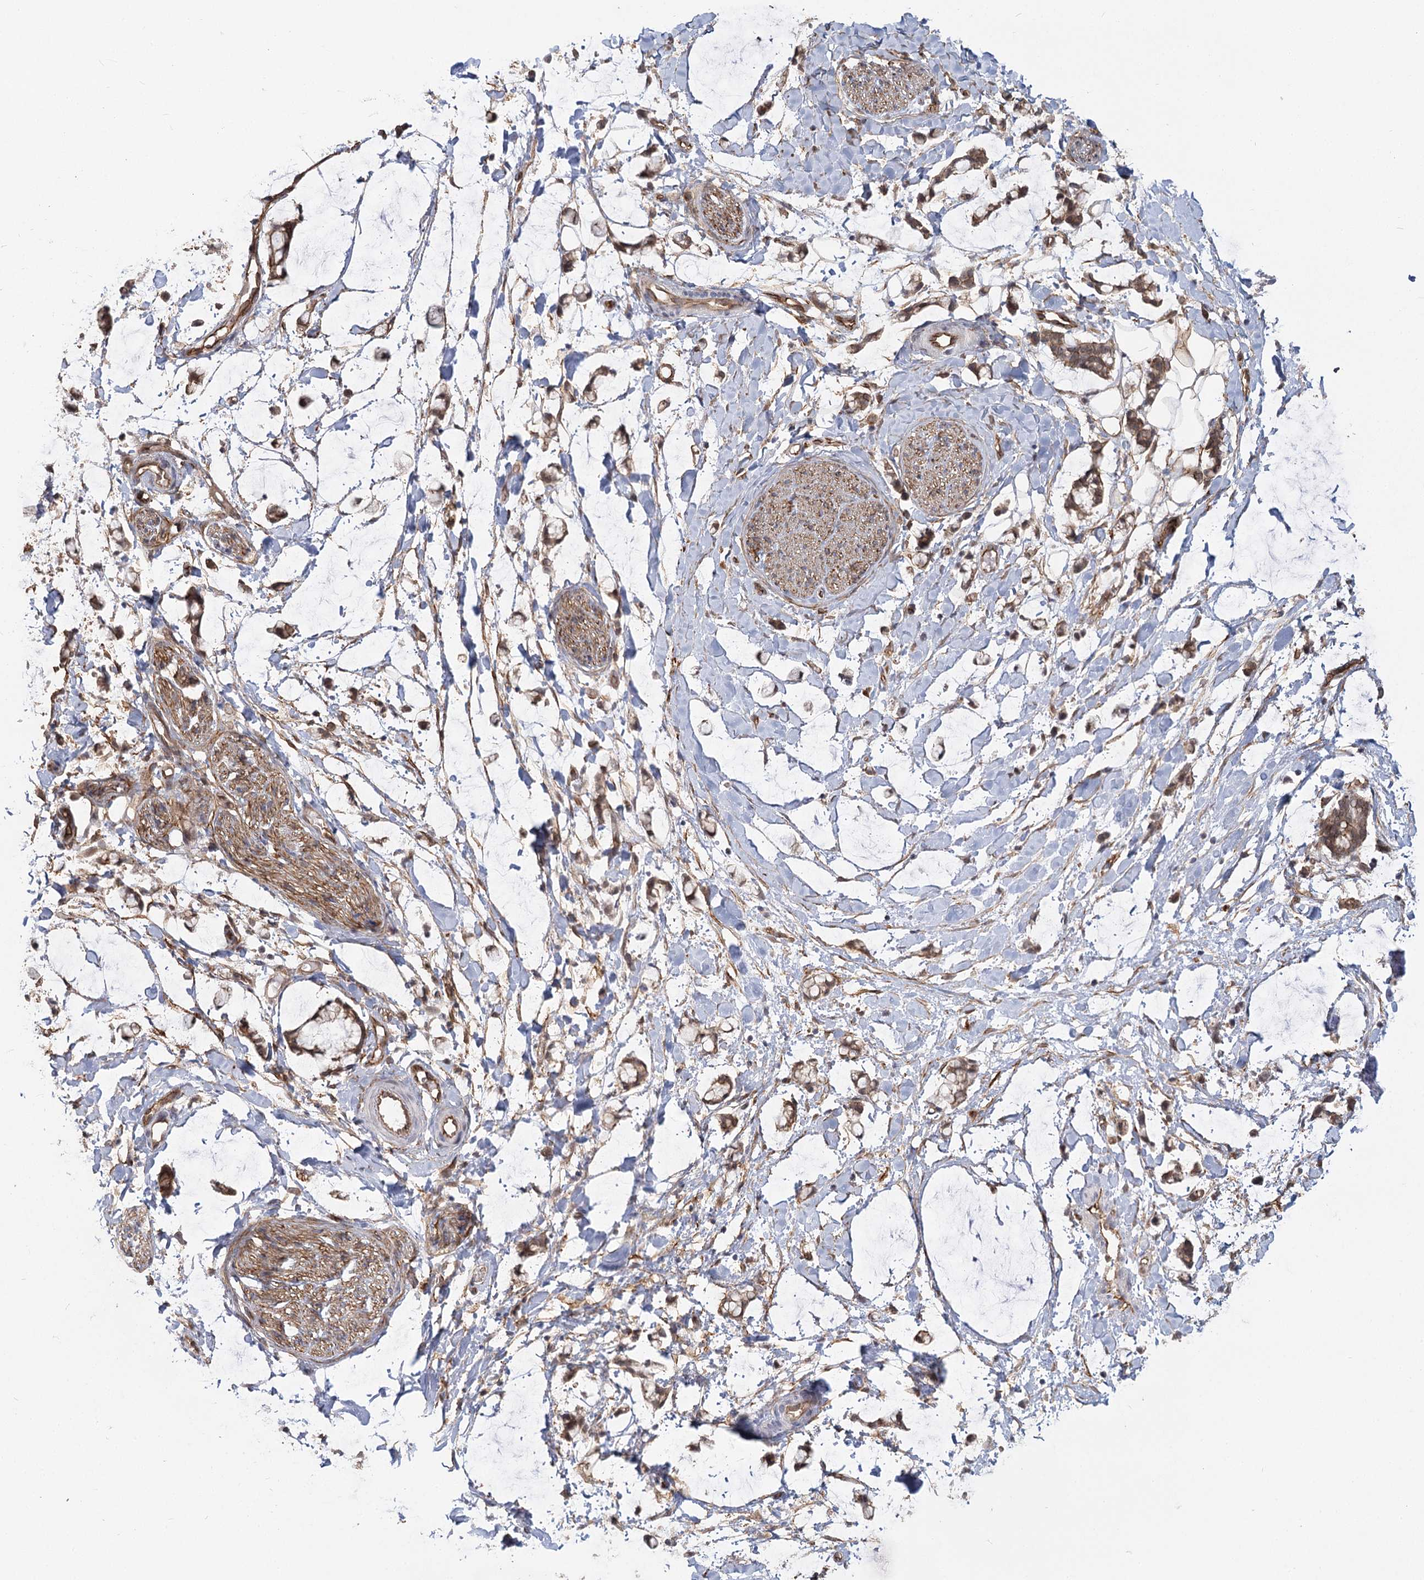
{"staining": {"intensity": "moderate", "quantity": ">75%", "location": "cytoplasmic/membranous"}, "tissue": "adipose tissue", "cell_type": "Adipocytes", "image_type": "normal", "snomed": [{"axis": "morphology", "description": "Normal tissue, NOS"}, {"axis": "morphology", "description": "Adenocarcinoma, NOS"}, {"axis": "topography", "description": "Colon"}, {"axis": "topography", "description": "Peripheral nerve tissue"}], "caption": "Immunohistochemistry (DAB) staining of normal adipose tissue reveals moderate cytoplasmic/membranous protein expression in about >75% of adipocytes. Ihc stains the protein in brown and the nuclei are stained blue.", "gene": "RPP14", "patient": {"sex": "male", "age": 14}}